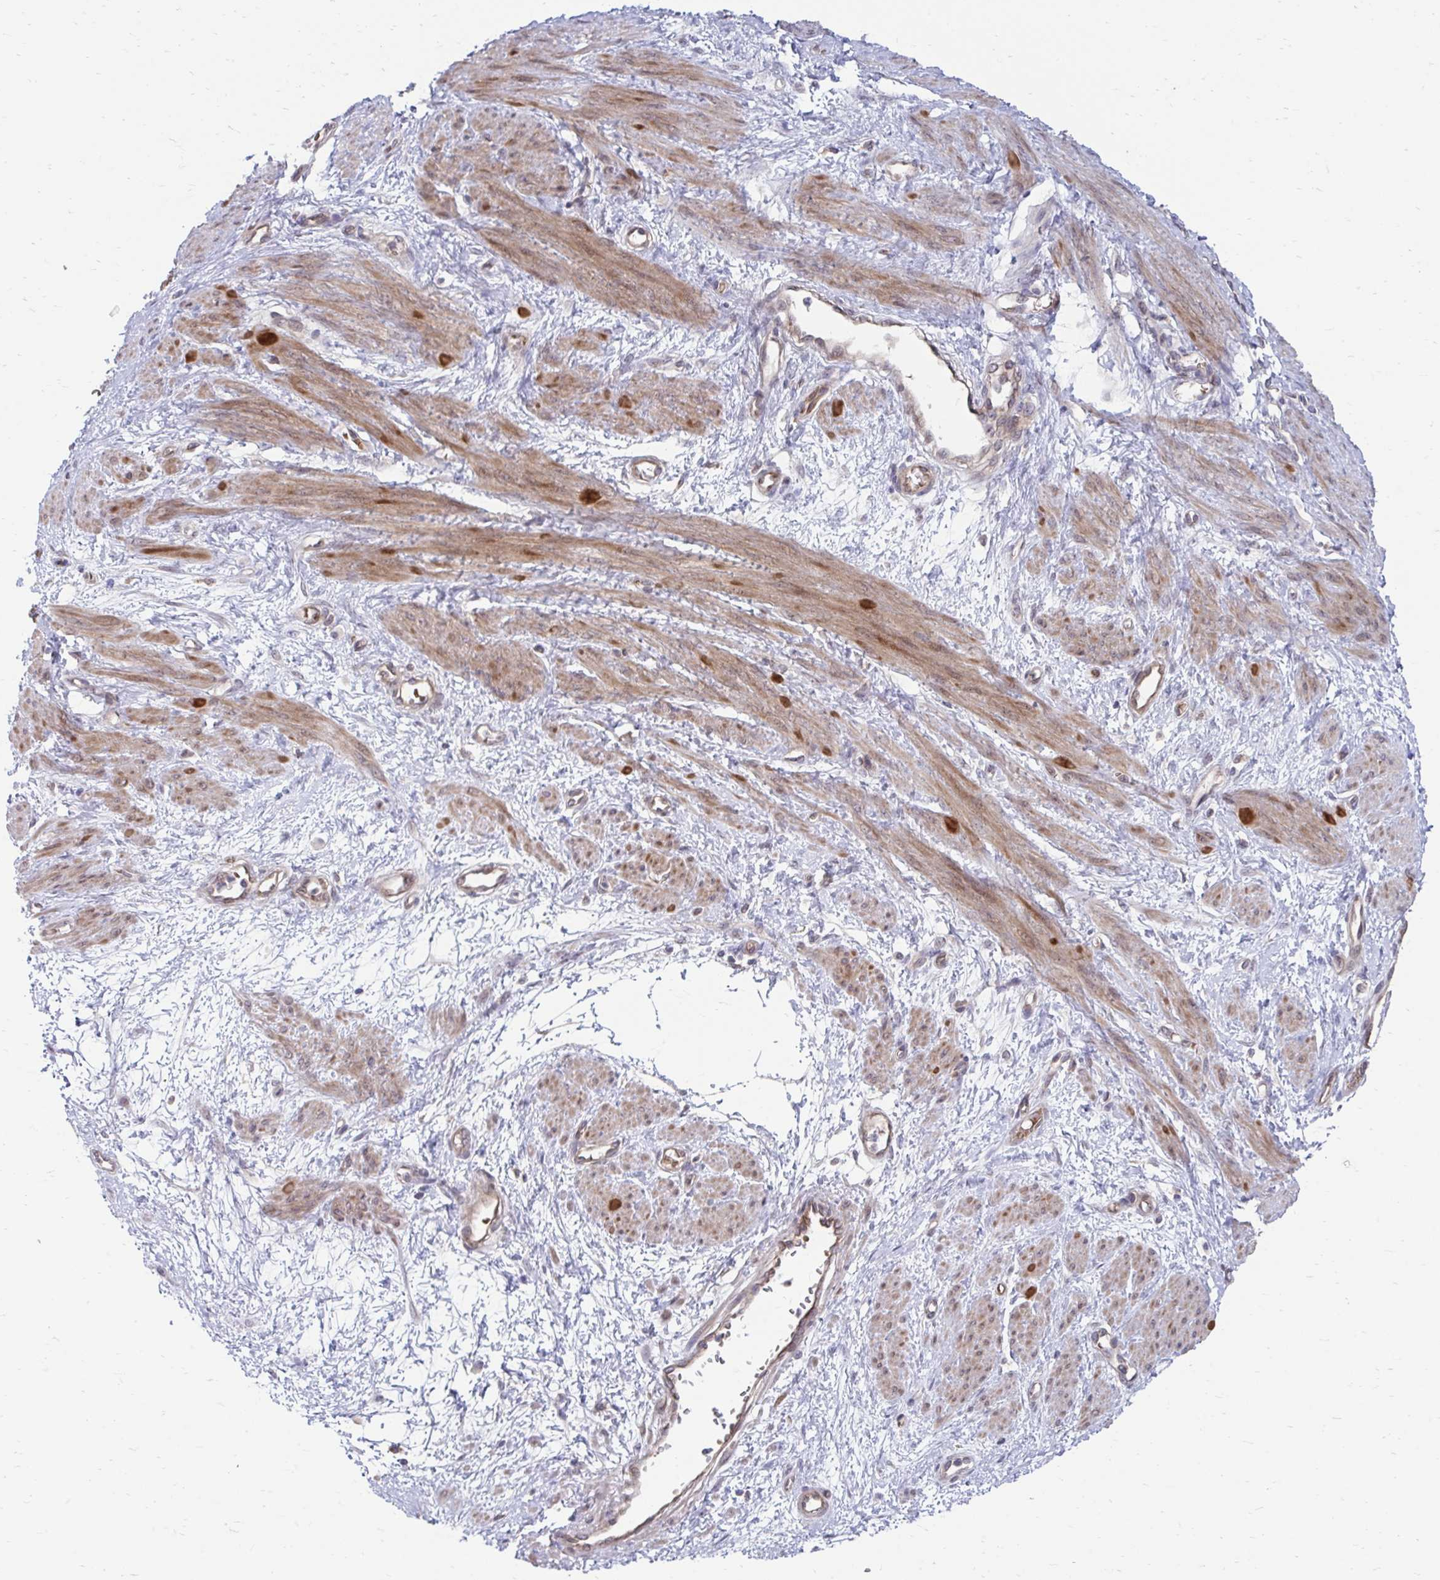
{"staining": {"intensity": "moderate", "quantity": "25%-75%", "location": "cytoplasmic/membranous,nuclear"}, "tissue": "smooth muscle", "cell_type": "Smooth muscle cells", "image_type": "normal", "snomed": [{"axis": "morphology", "description": "Normal tissue, NOS"}, {"axis": "topography", "description": "Smooth muscle"}, {"axis": "topography", "description": "Uterus"}], "caption": "Immunohistochemistry (IHC) image of unremarkable human smooth muscle stained for a protein (brown), which displays medium levels of moderate cytoplasmic/membranous,nuclear positivity in approximately 25%-75% of smooth muscle cells.", "gene": "ITPR2", "patient": {"sex": "female", "age": 39}}